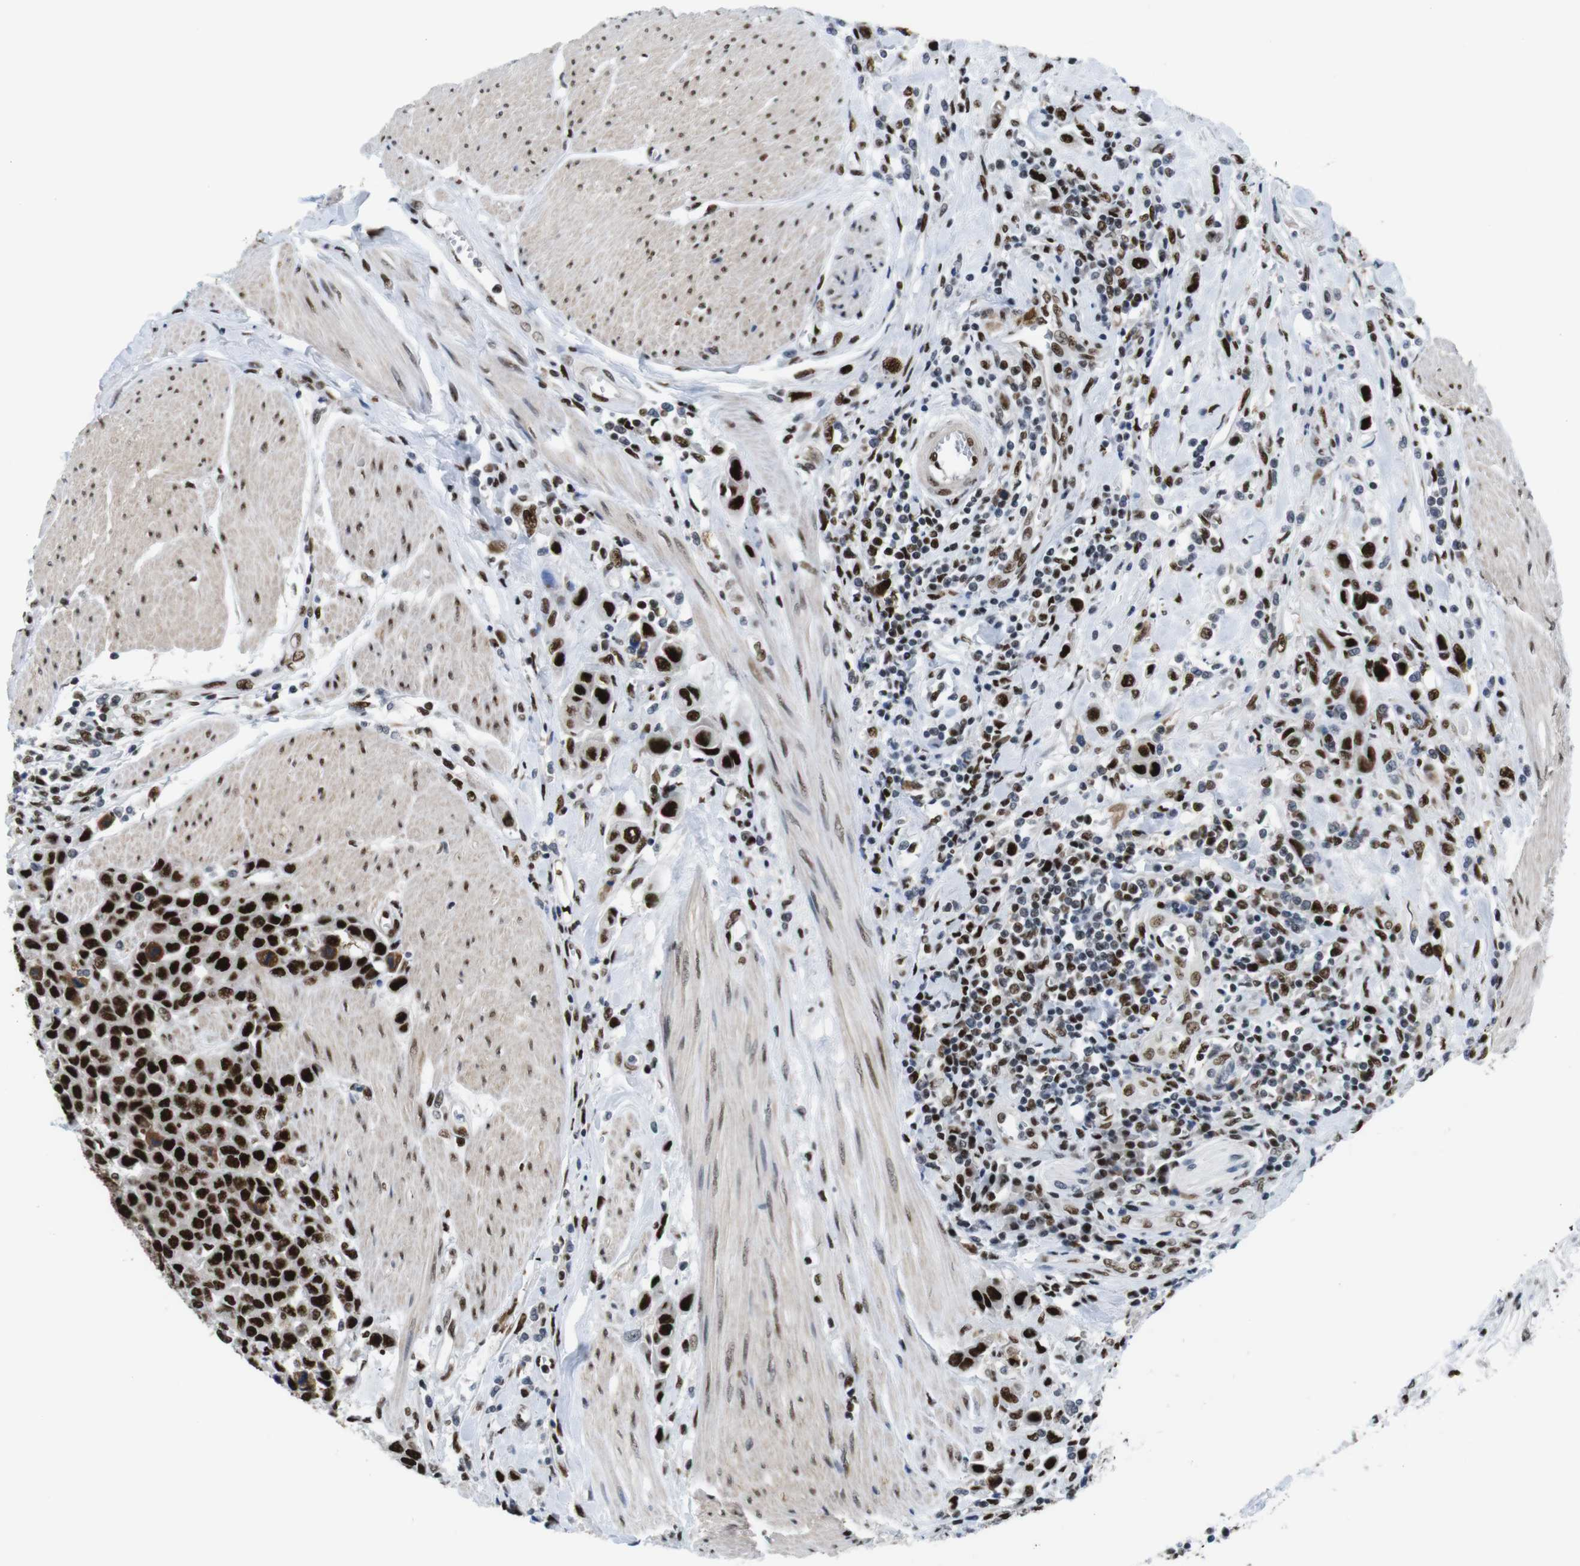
{"staining": {"intensity": "strong", "quantity": ">75%", "location": "nuclear"}, "tissue": "urothelial cancer", "cell_type": "Tumor cells", "image_type": "cancer", "snomed": [{"axis": "morphology", "description": "Urothelial carcinoma, High grade"}, {"axis": "topography", "description": "Urinary bladder"}], "caption": "A histopathology image of urothelial carcinoma (high-grade) stained for a protein reveals strong nuclear brown staining in tumor cells. Using DAB (brown) and hematoxylin (blue) stains, captured at high magnification using brightfield microscopy.", "gene": "PSME3", "patient": {"sex": "male", "age": 50}}